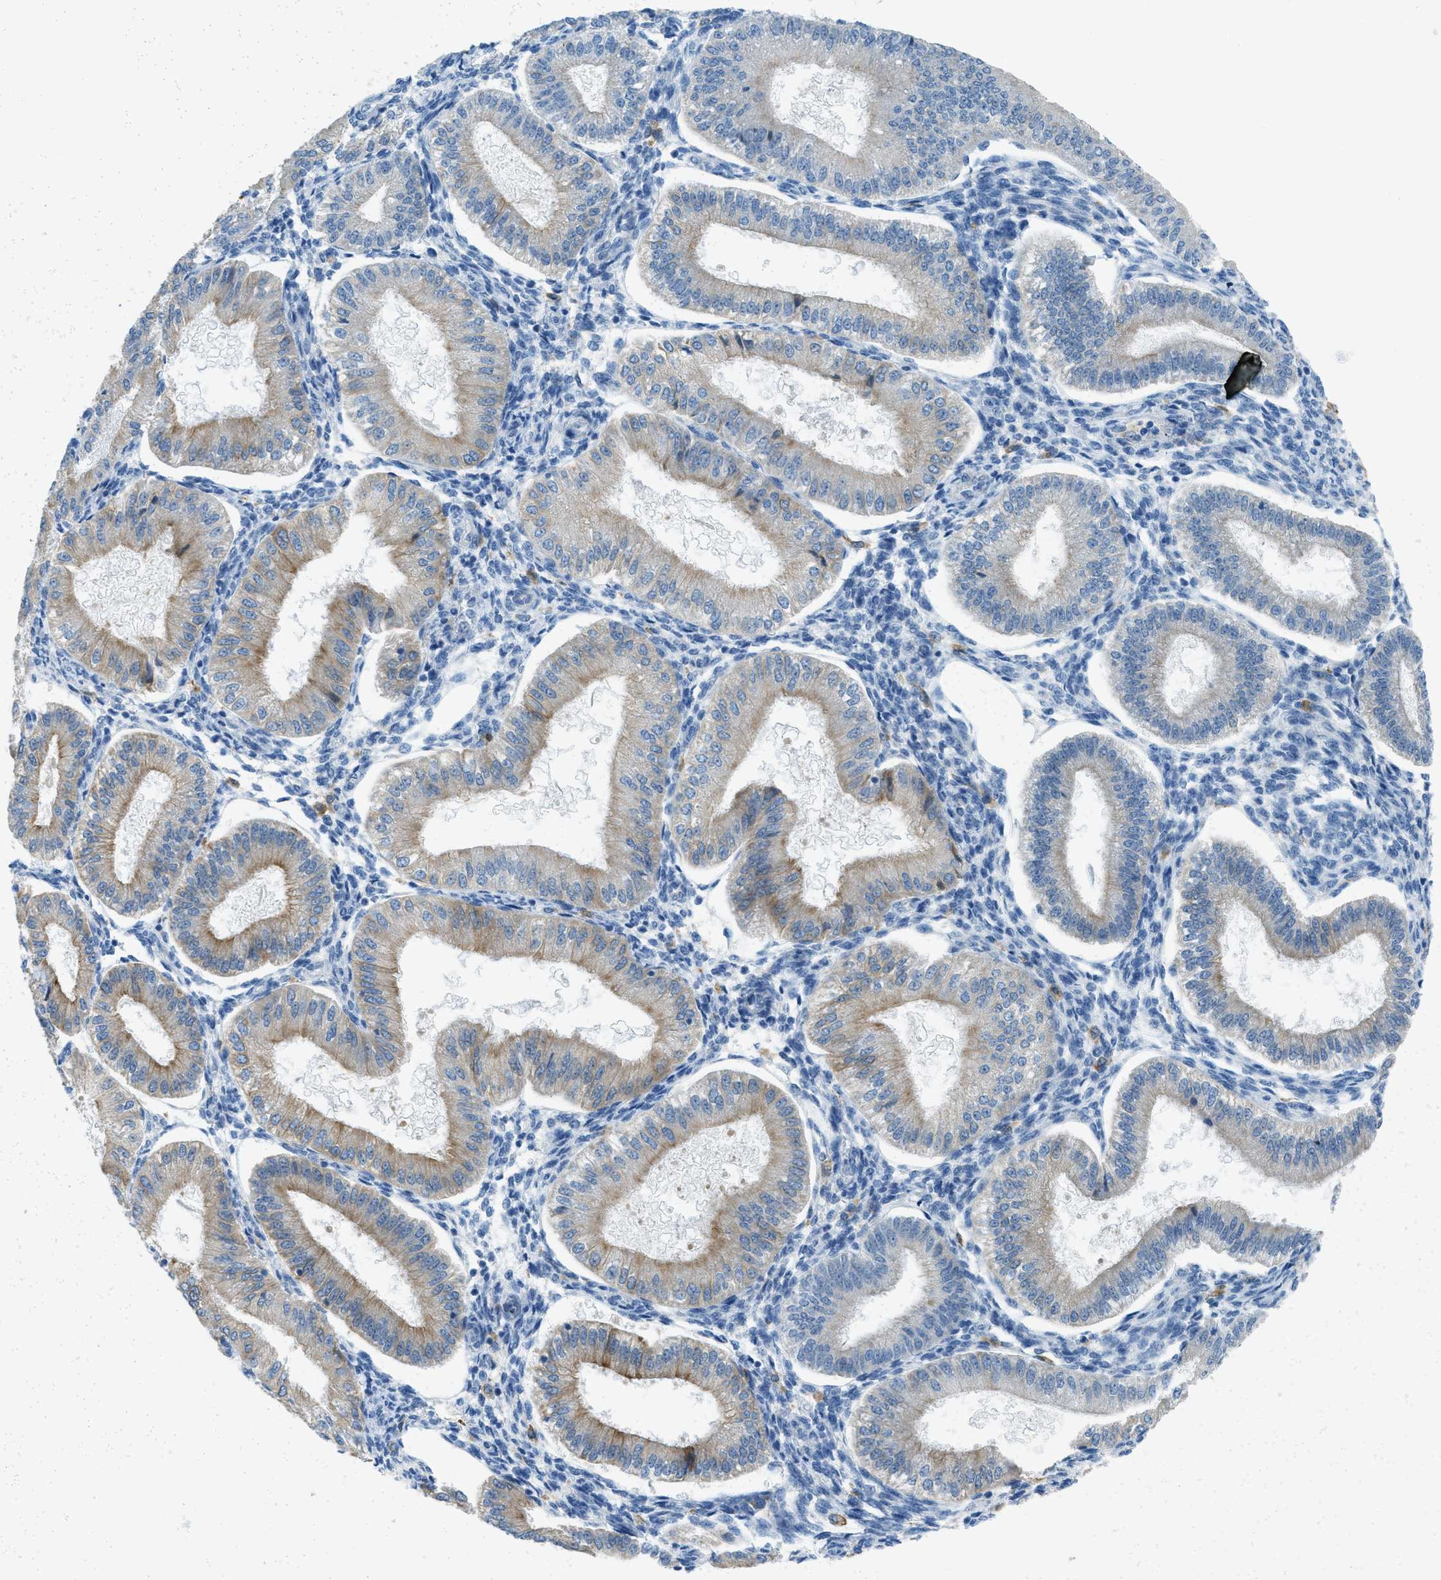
{"staining": {"intensity": "negative", "quantity": "none", "location": "none"}, "tissue": "endometrium", "cell_type": "Cells in endometrial stroma", "image_type": "normal", "snomed": [{"axis": "morphology", "description": "Normal tissue, NOS"}, {"axis": "topography", "description": "Endometrium"}], "caption": "The immunohistochemistry micrograph has no significant staining in cells in endometrial stroma of endometrium. (DAB (3,3'-diaminobenzidine) immunohistochemistry (IHC), high magnification).", "gene": "KLHL8", "patient": {"sex": "female", "age": 39}}